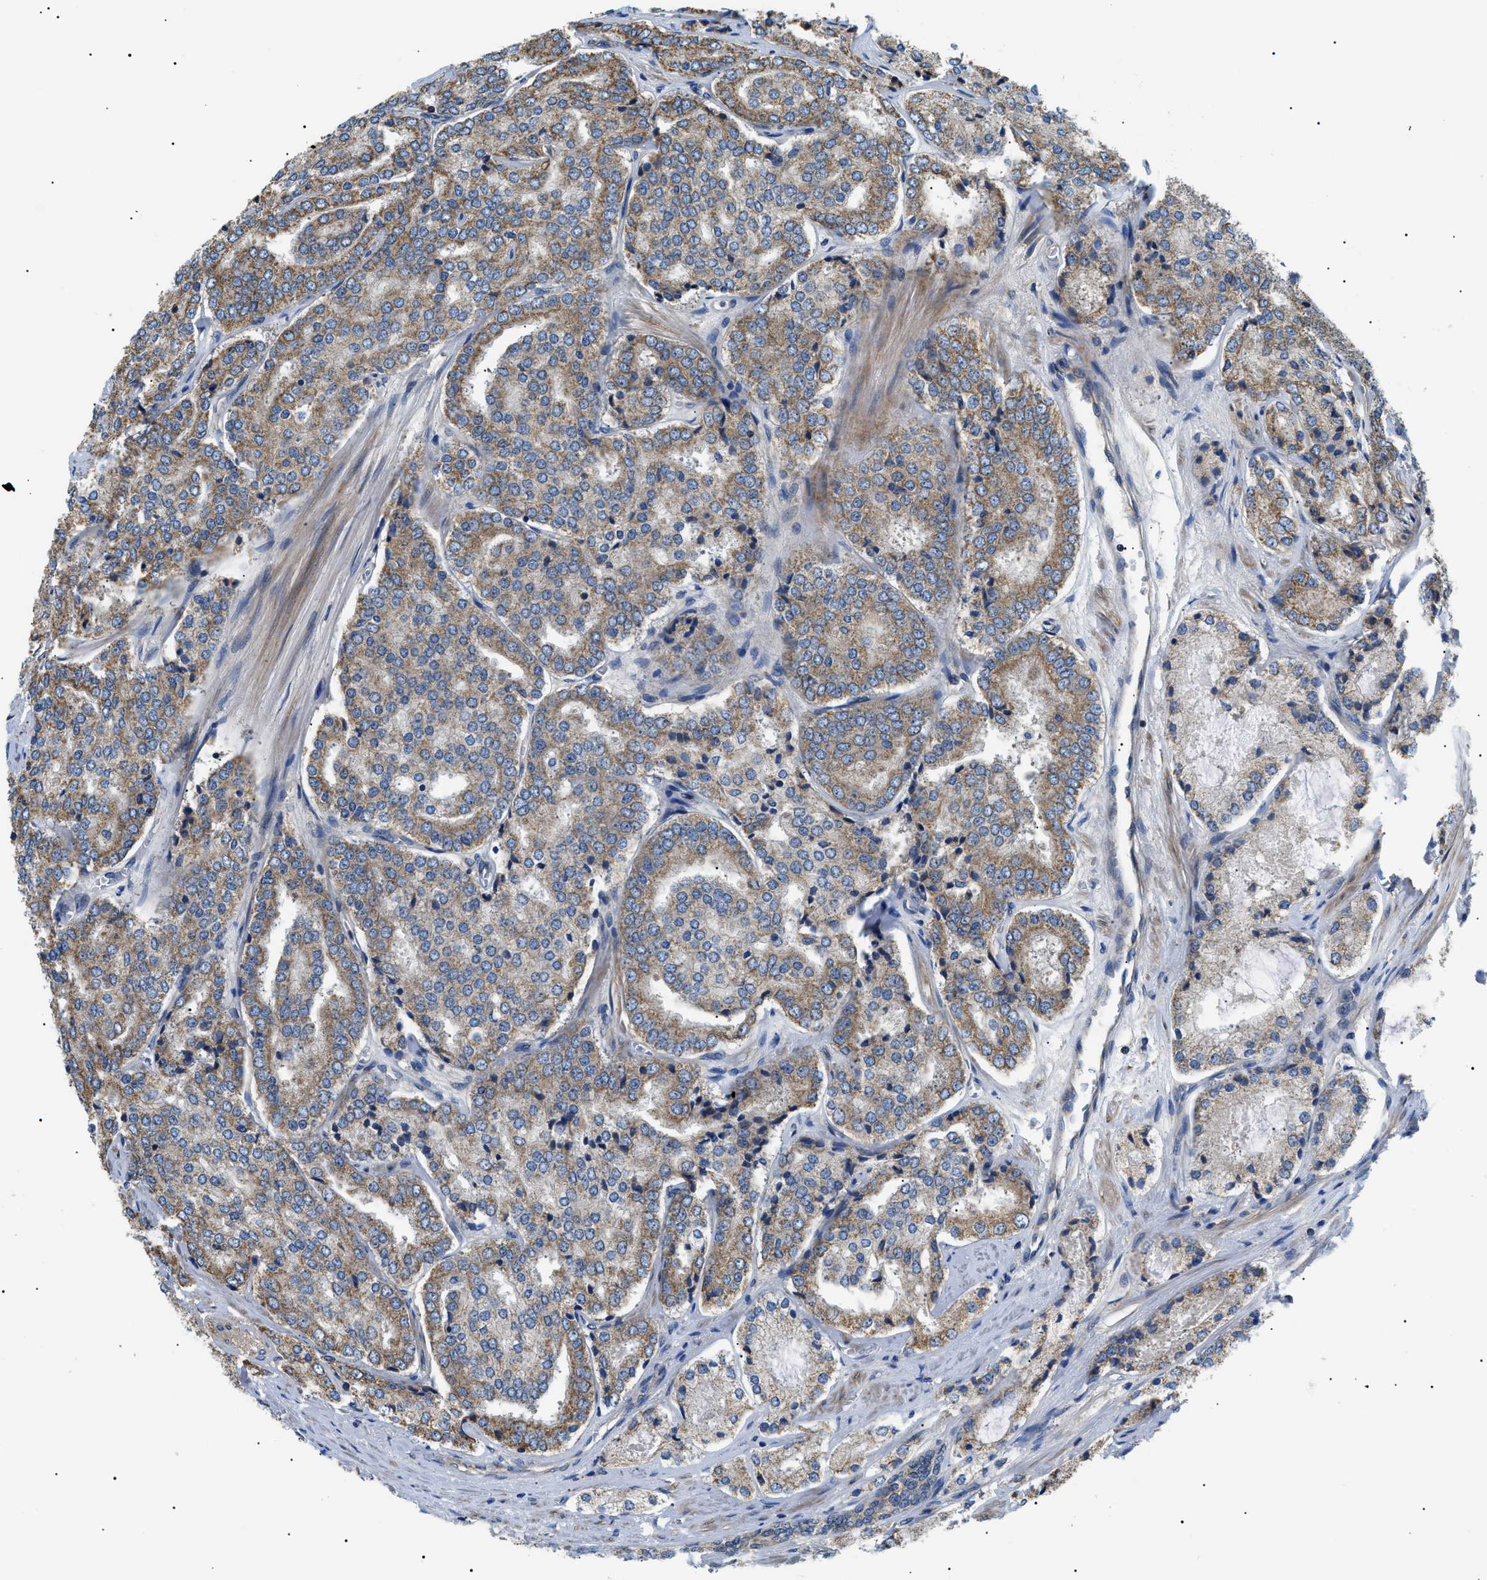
{"staining": {"intensity": "moderate", "quantity": ">75%", "location": "cytoplasmic/membranous"}, "tissue": "prostate cancer", "cell_type": "Tumor cells", "image_type": "cancer", "snomed": [{"axis": "morphology", "description": "Adenocarcinoma, High grade"}, {"axis": "topography", "description": "Prostate"}], "caption": "Prostate cancer (high-grade adenocarcinoma) stained with a protein marker shows moderate staining in tumor cells.", "gene": "SRPK1", "patient": {"sex": "male", "age": 65}}